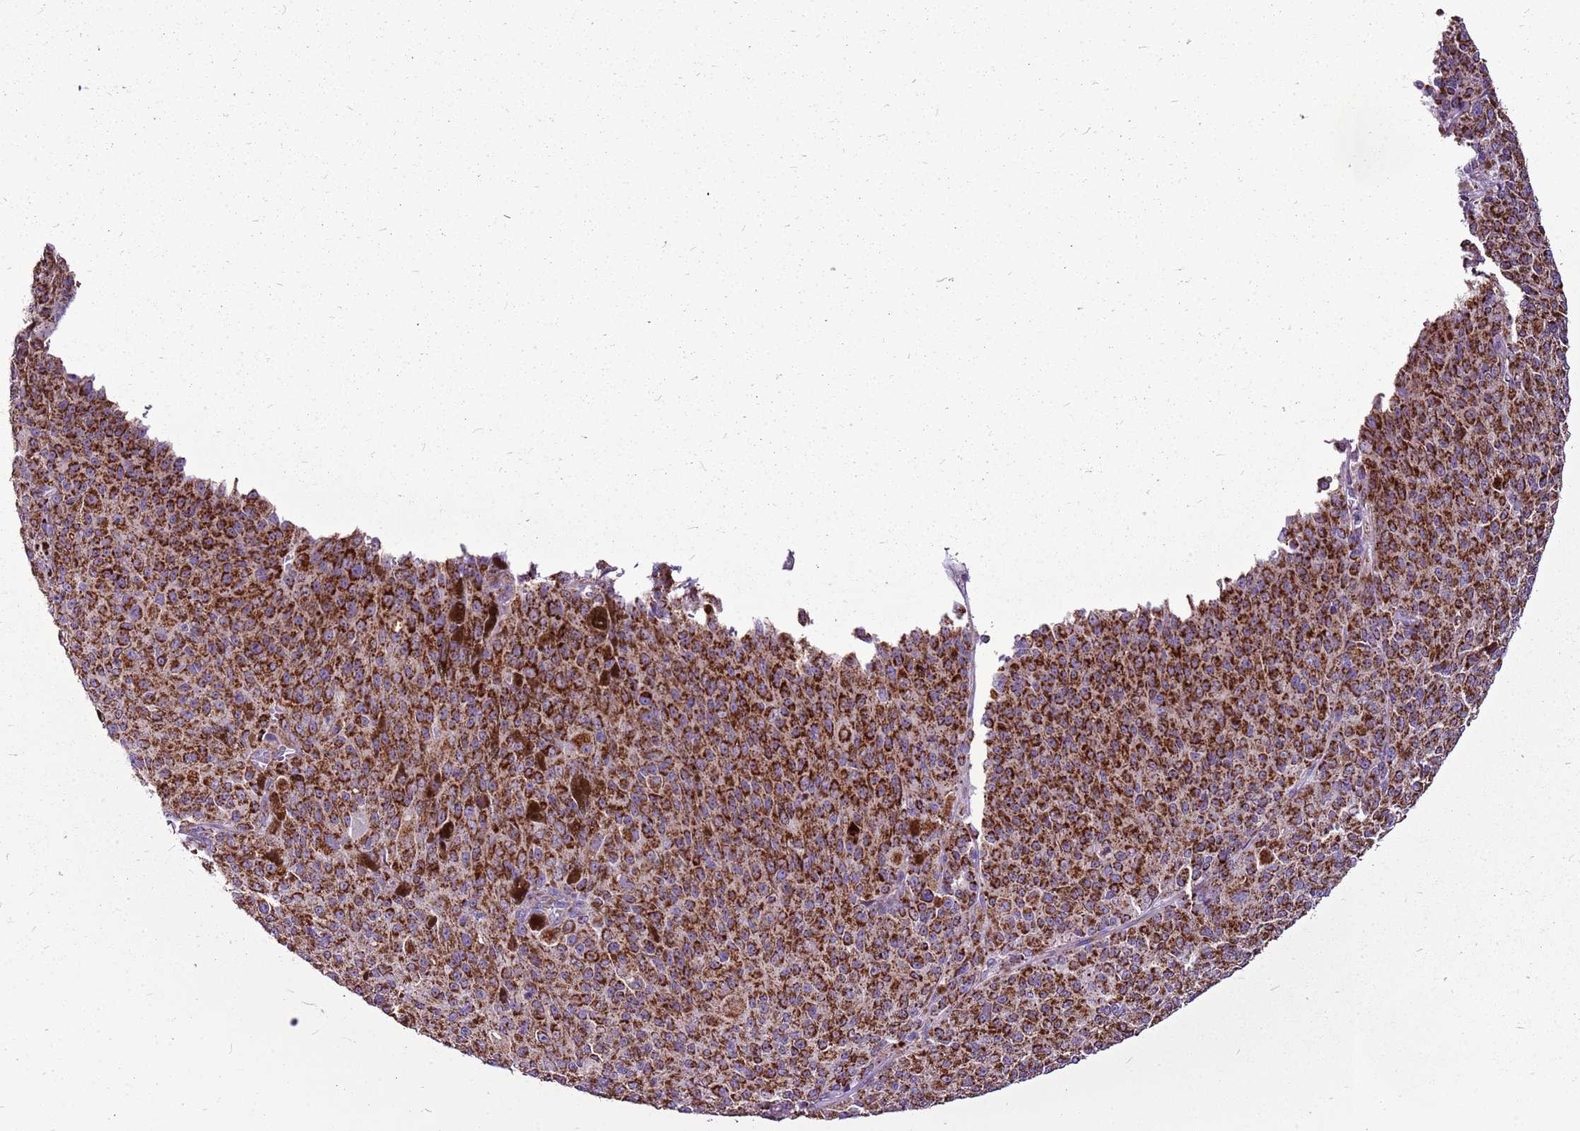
{"staining": {"intensity": "strong", "quantity": ">75%", "location": "cytoplasmic/membranous"}, "tissue": "melanoma", "cell_type": "Tumor cells", "image_type": "cancer", "snomed": [{"axis": "morphology", "description": "Malignant melanoma, NOS"}, {"axis": "topography", "description": "Skin"}], "caption": "Immunohistochemistry (IHC) image of melanoma stained for a protein (brown), which exhibits high levels of strong cytoplasmic/membranous expression in about >75% of tumor cells.", "gene": "GCDH", "patient": {"sex": "female", "age": 52}}